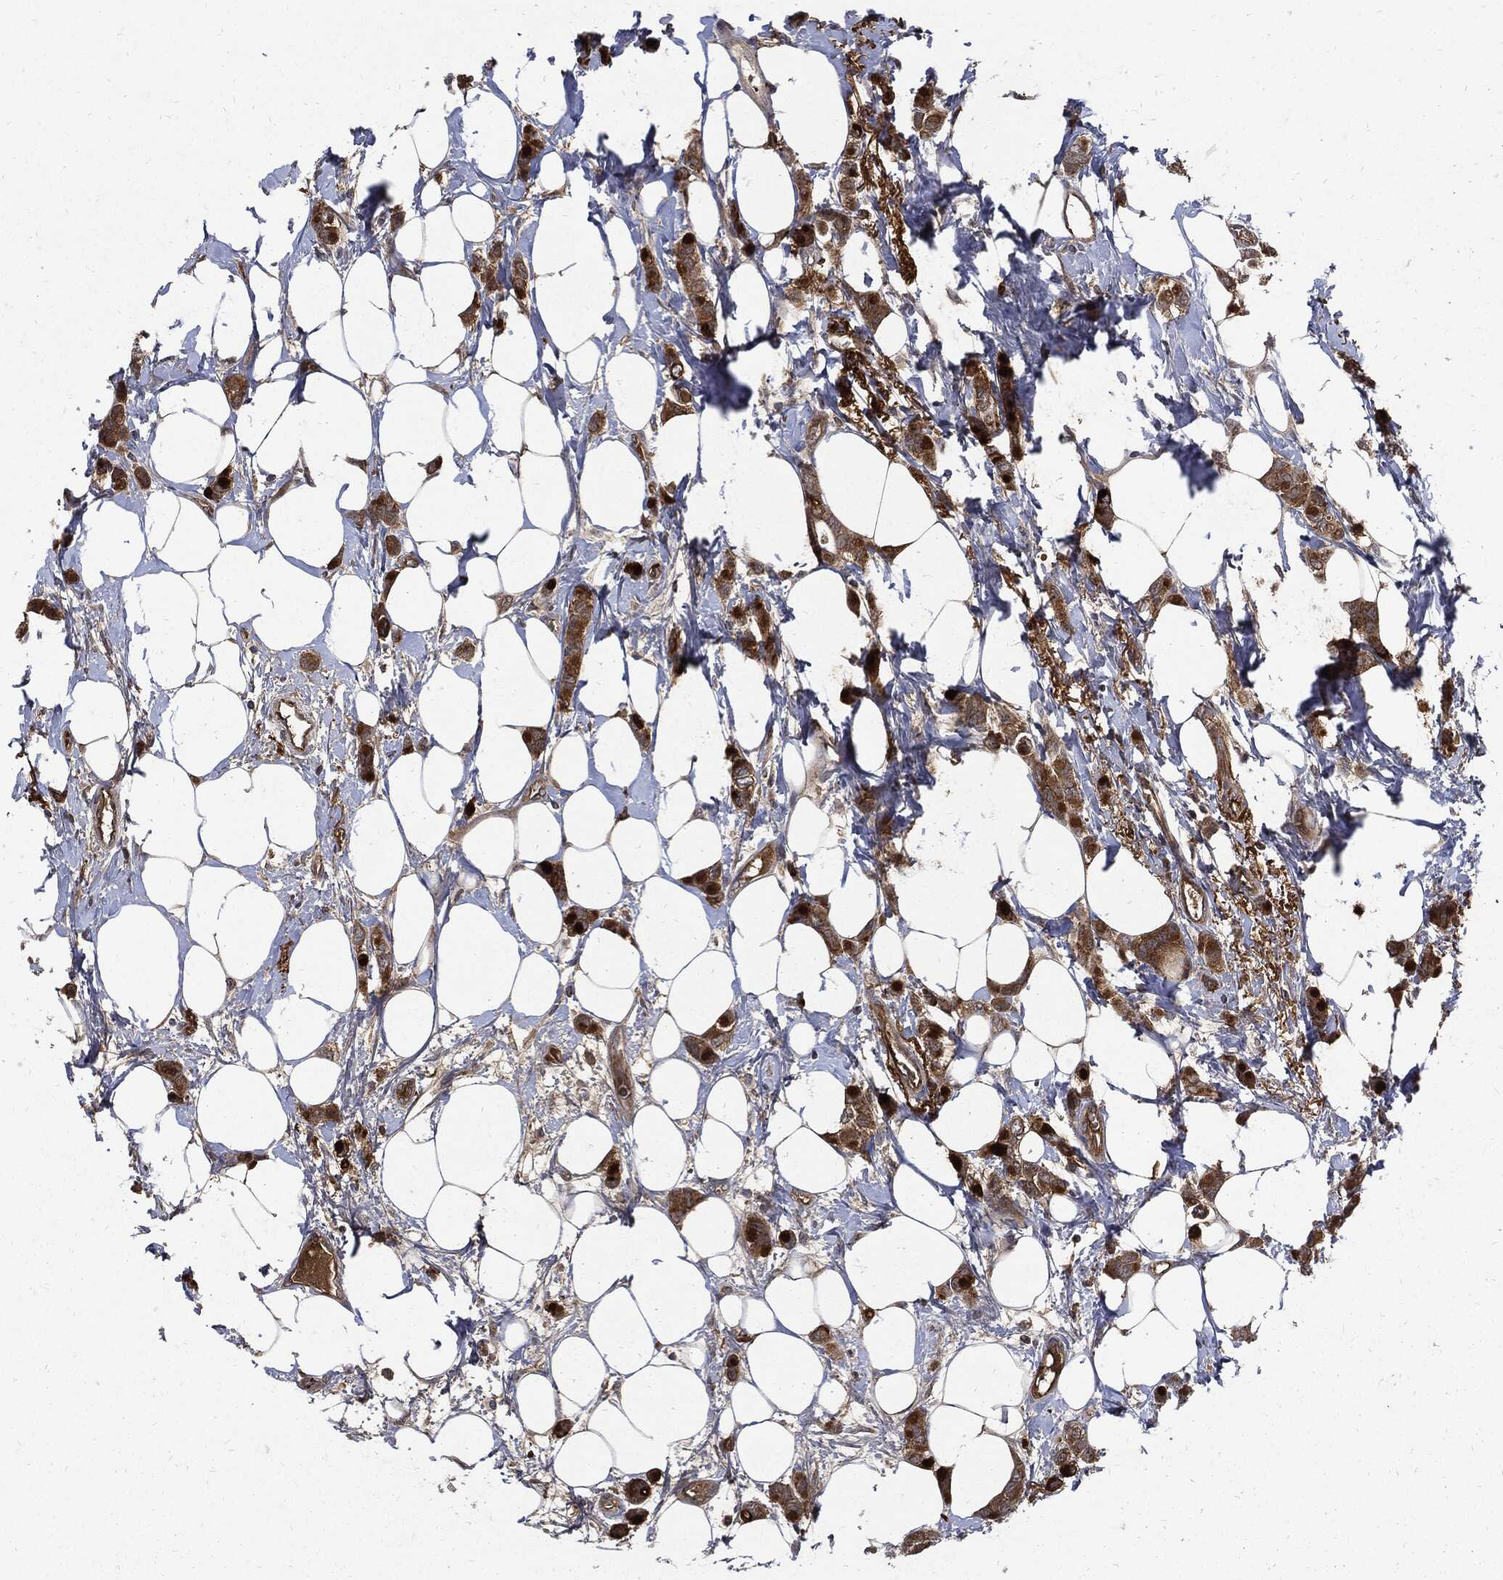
{"staining": {"intensity": "strong", "quantity": ">75%", "location": "cytoplasmic/membranous"}, "tissue": "breast cancer", "cell_type": "Tumor cells", "image_type": "cancer", "snomed": [{"axis": "morphology", "description": "Lobular carcinoma"}, {"axis": "topography", "description": "Breast"}], "caption": "A high amount of strong cytoplasmic/membranous expression is appreciated in approximately >75% of tumor cells in lobular carcinoma (breast) tissue.", "gene": "CLU", "patient": {"sex": "female", "age": 66}}